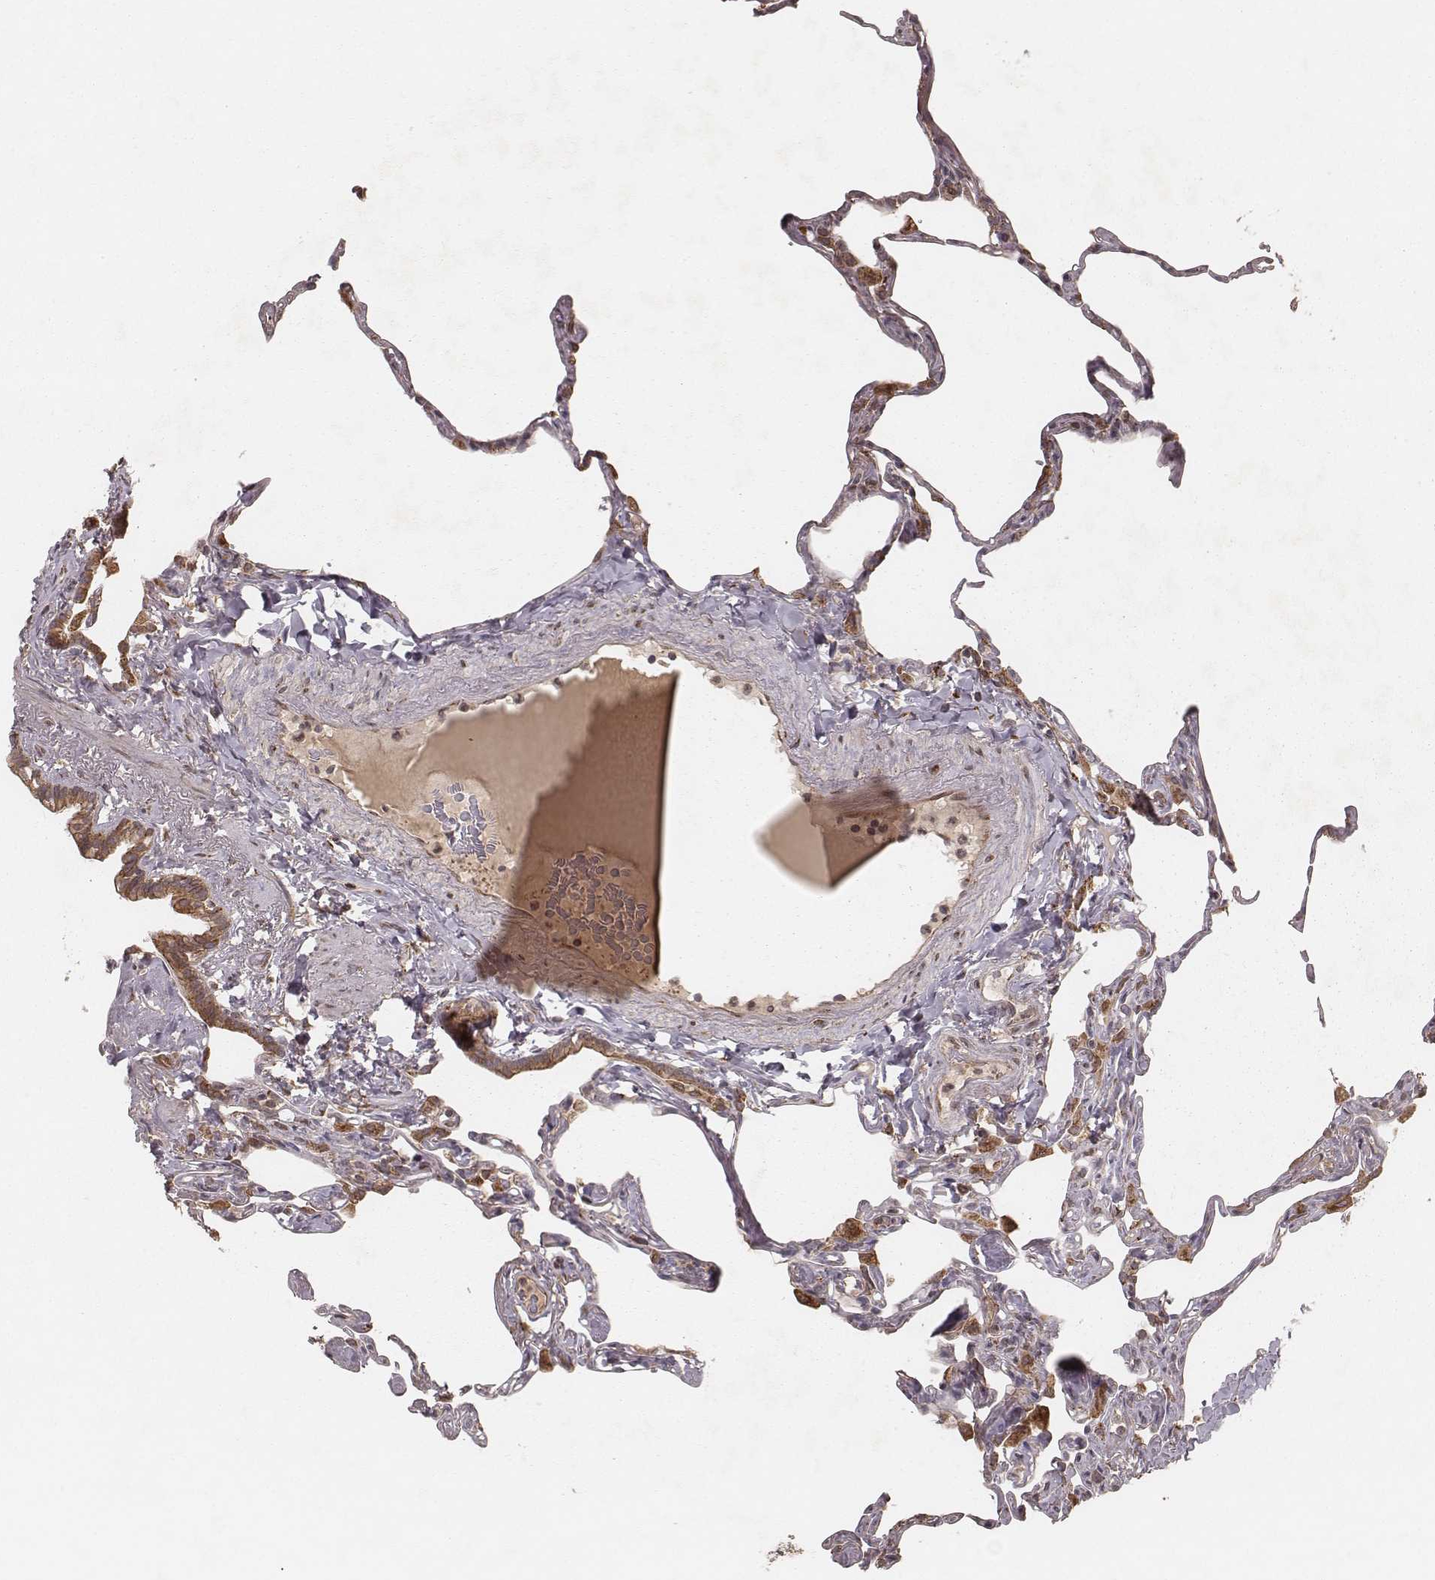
{"staining": {"intensity": "negative", "quantity": "none", "location": "none"}, "tissue": "lung", "cell_type": "Alveolar cells", "image_type": "normal", "snomed": [{"axis": "morphology", "description": "Normal tissue, NOS"}, {"axis": "topography", "description": "Lung"}], "caption": "The photomicrograph exhibits no staining of alveolar cells in benign lung. (Brightfield microscopy of DAB (3,3'-diaminobenzidine) immunohistochemistry at high magnification).", "gene": "MYO19", "patient": {"sex": "male", "age": 65}}